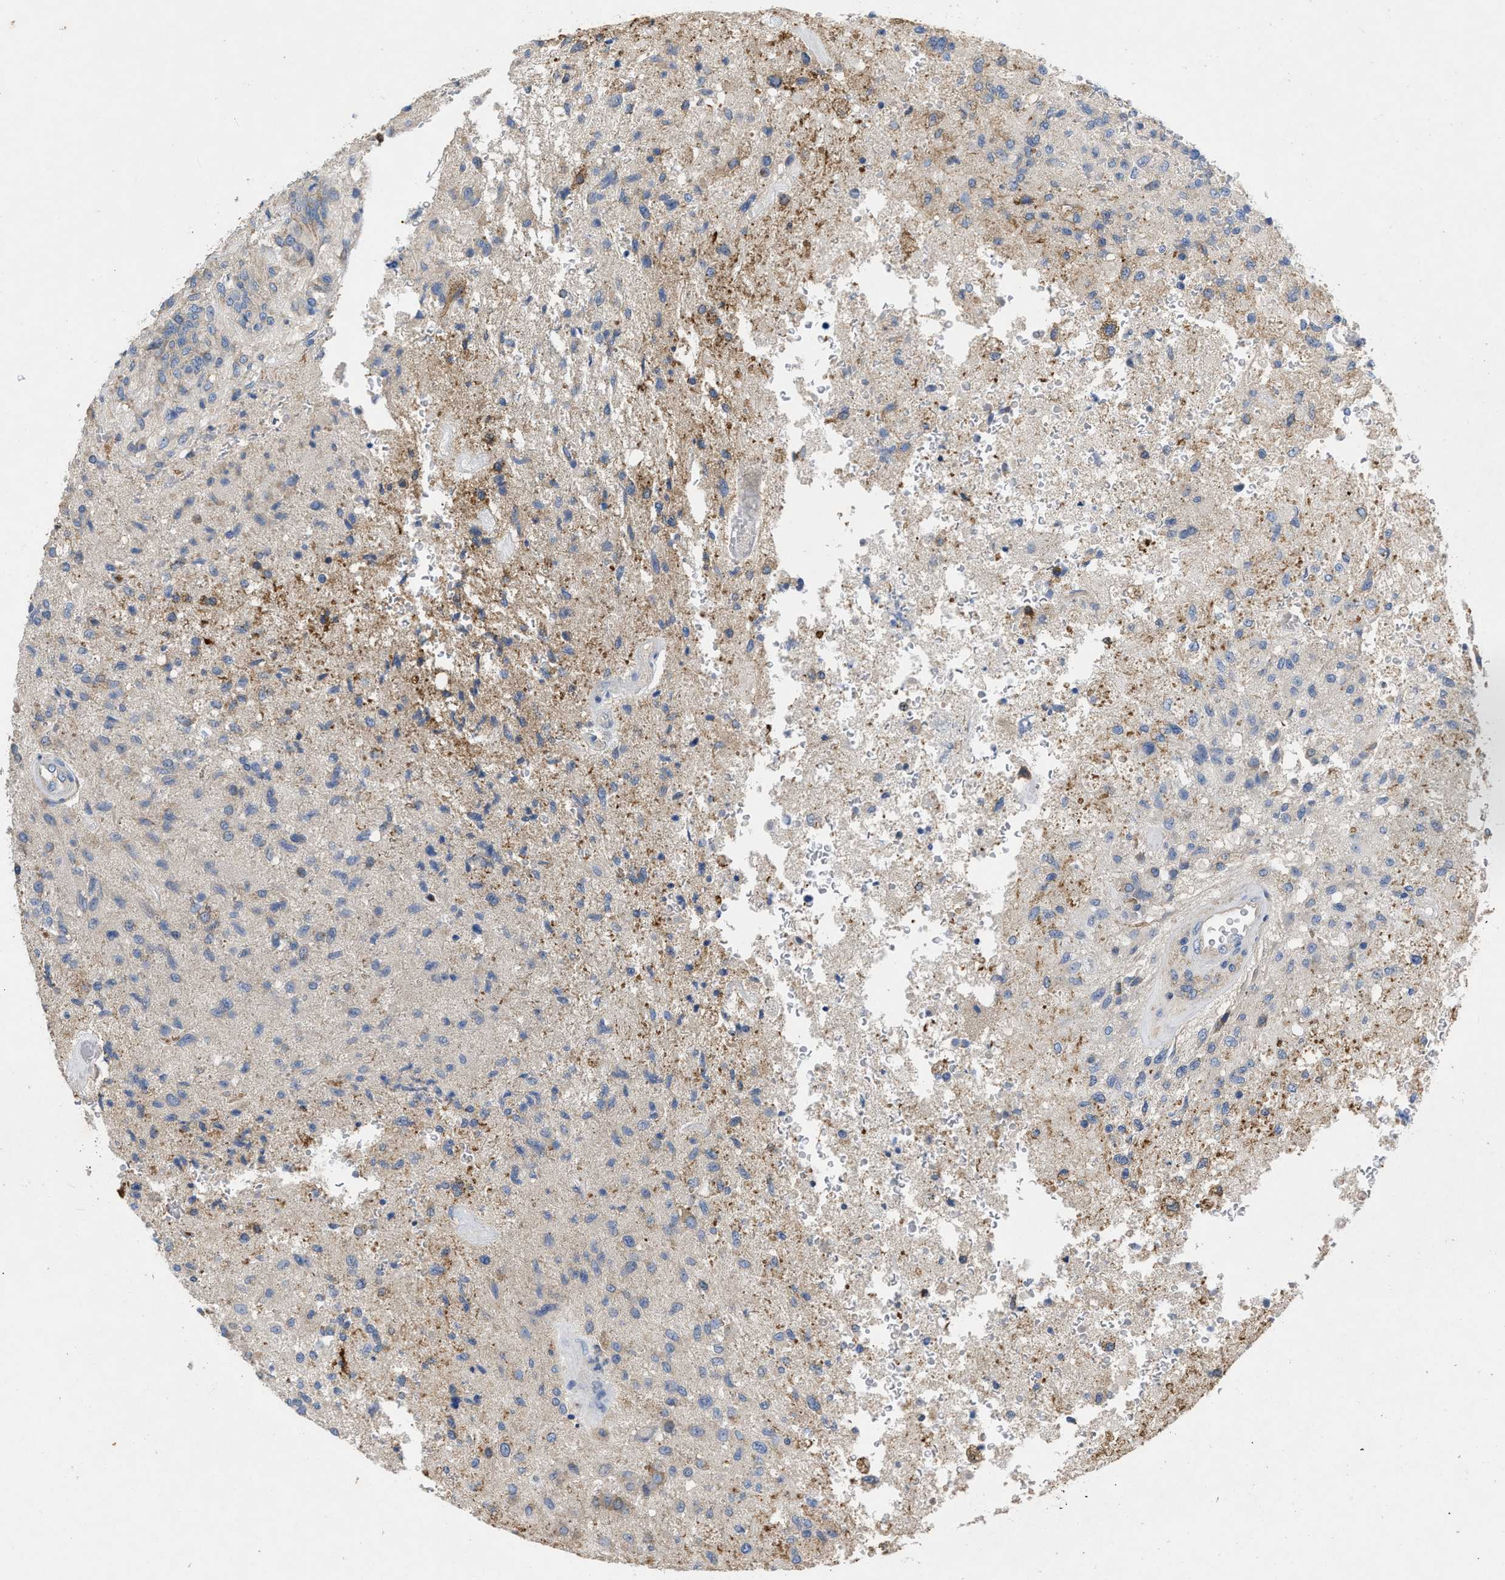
{"staining": {"intensity": "negative", "quantity": "none", "location": "none"}, "tissue": "glioma", "cell_type": "Tumor cells", "image_type": "cancer", "snomed": [{"axis": "morphology", "description": "Normal tissue, NOS"}, {"axis": "morphology", "description": "Glioma, malignant, High grade"}, {"axis": "topography", "description": "Cerebral cortex"}], "caption": "This histopathology image is of glioma stained with immunohistochemistry (IHC) to label a protein in brown with the nuclei are counter-stained blue. There is no expression in tumor cells. Brightfield microscopy of IHC stained with DAB (brown) and hematoxylin (blue), captured at high magnification.", "gene": "TMEM131", "patient": {"sex": "male", "age": 77}}